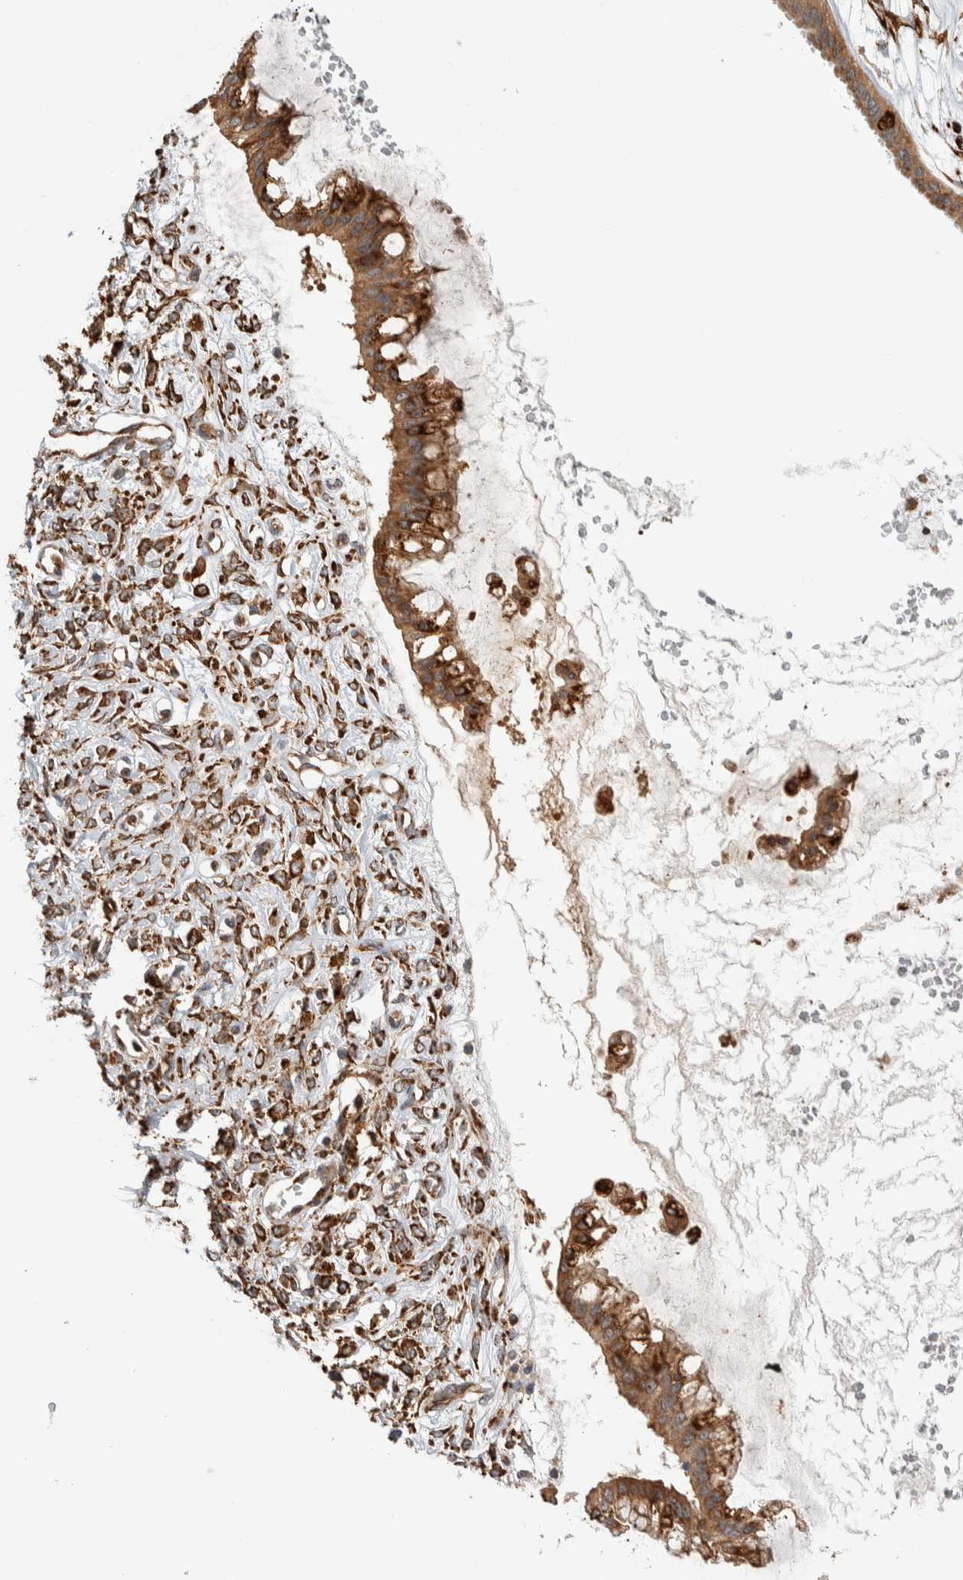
{"staining": {"intensity": "moderate", "quantity": ">75%", "location": "cytoplasmic/membranous"}, "tissue": "ovarian cancer", "cell_type": "Tumor cells", "image_type": "cancer", "snomed": [{"axis": "morphology", "description": "Cystadenocarcinoma, mucinous, NOS"}, {"axis": "topography", "description": "Ovary"}], "caption": "Protein expression analysis of ovarian mucinous cystadenocarcinoma shows moderate cytoplasmic/membranous staining in about >75% of tumor cells.", "gene": "EIF3H", "patient": {"sex": "female", "age": 73}}